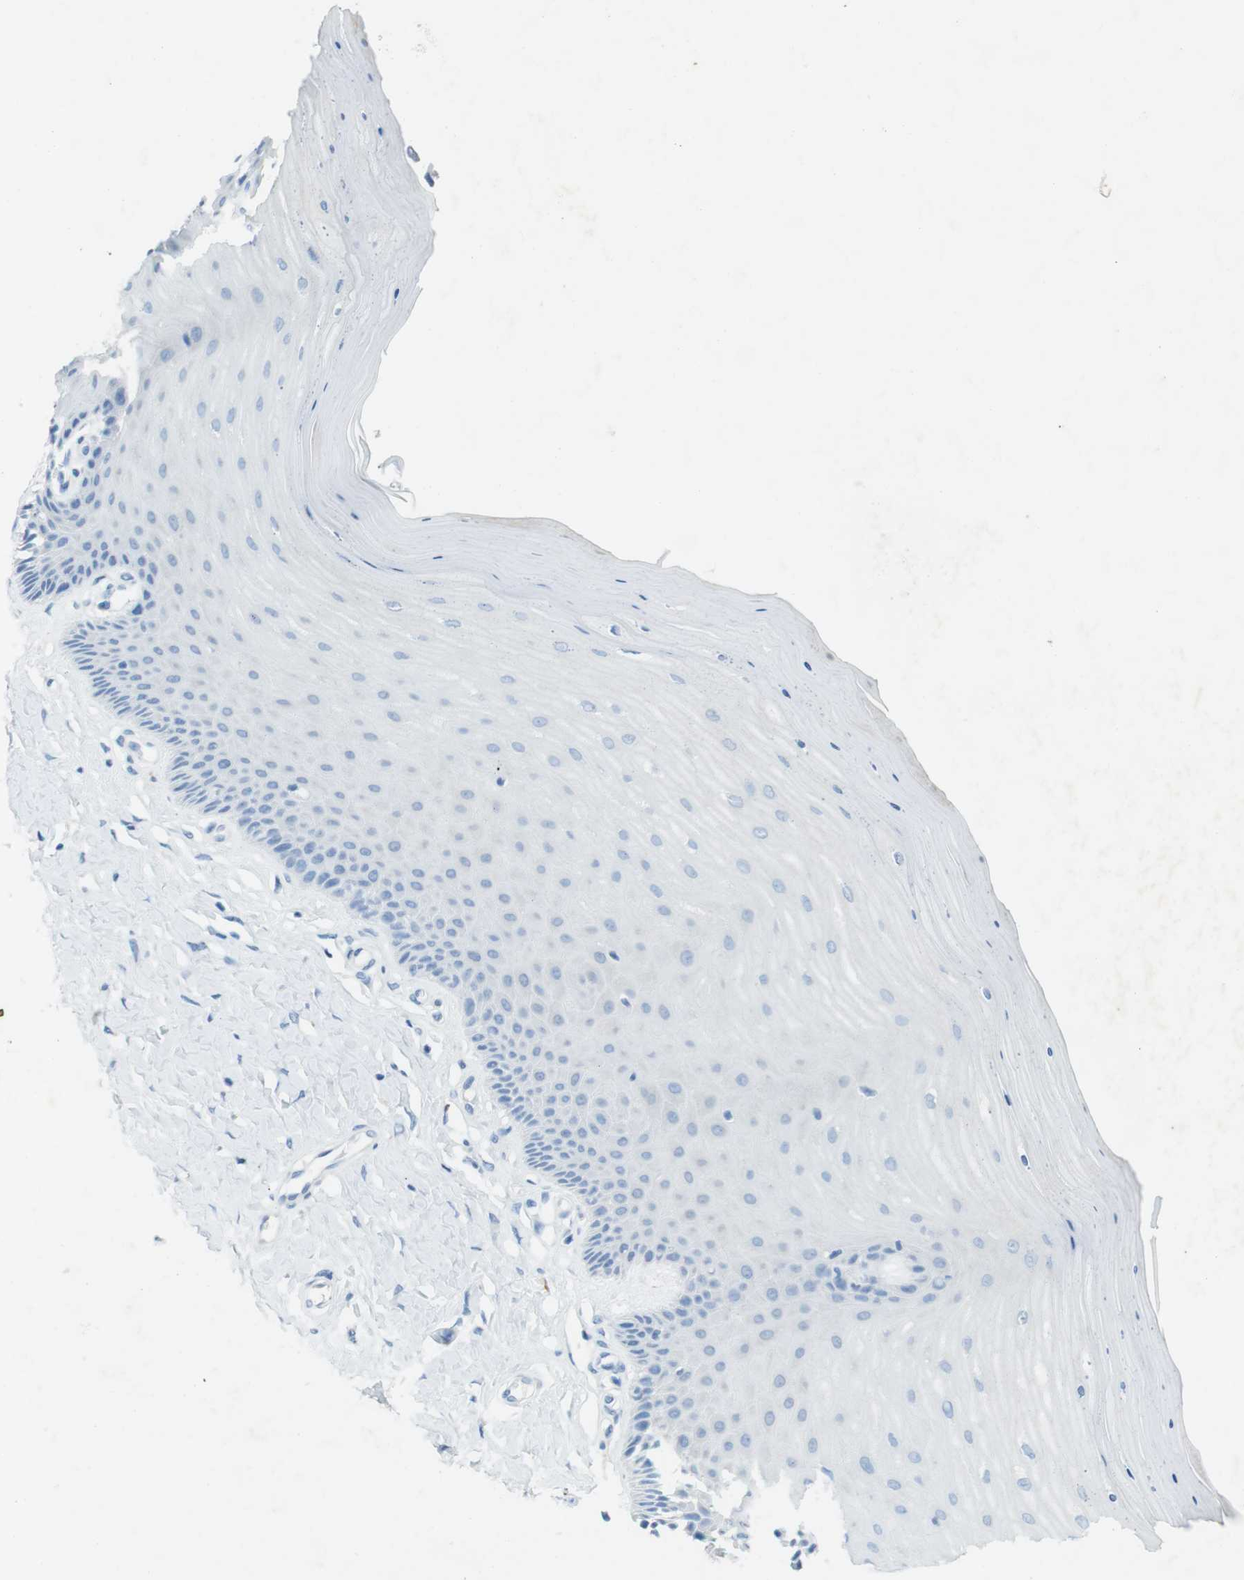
{"staining": {"intensity": "negative", "quantity": "none", "location": "none"}, "tissue": "cervix", "cell_type": "Glandular cells", "image_type": "normal", "snomed": [{"axis": "morphology", "description": "Normal tissue, NOS"}, {"axis": "topography", "description": "Cervix"}], "caption": "An IHC histopathology image of unremarkable cervix is shown. There is no staining in glandular cells of cervix.", "gene": "CD320", "patient": {"sex": "female", "age": 55}}